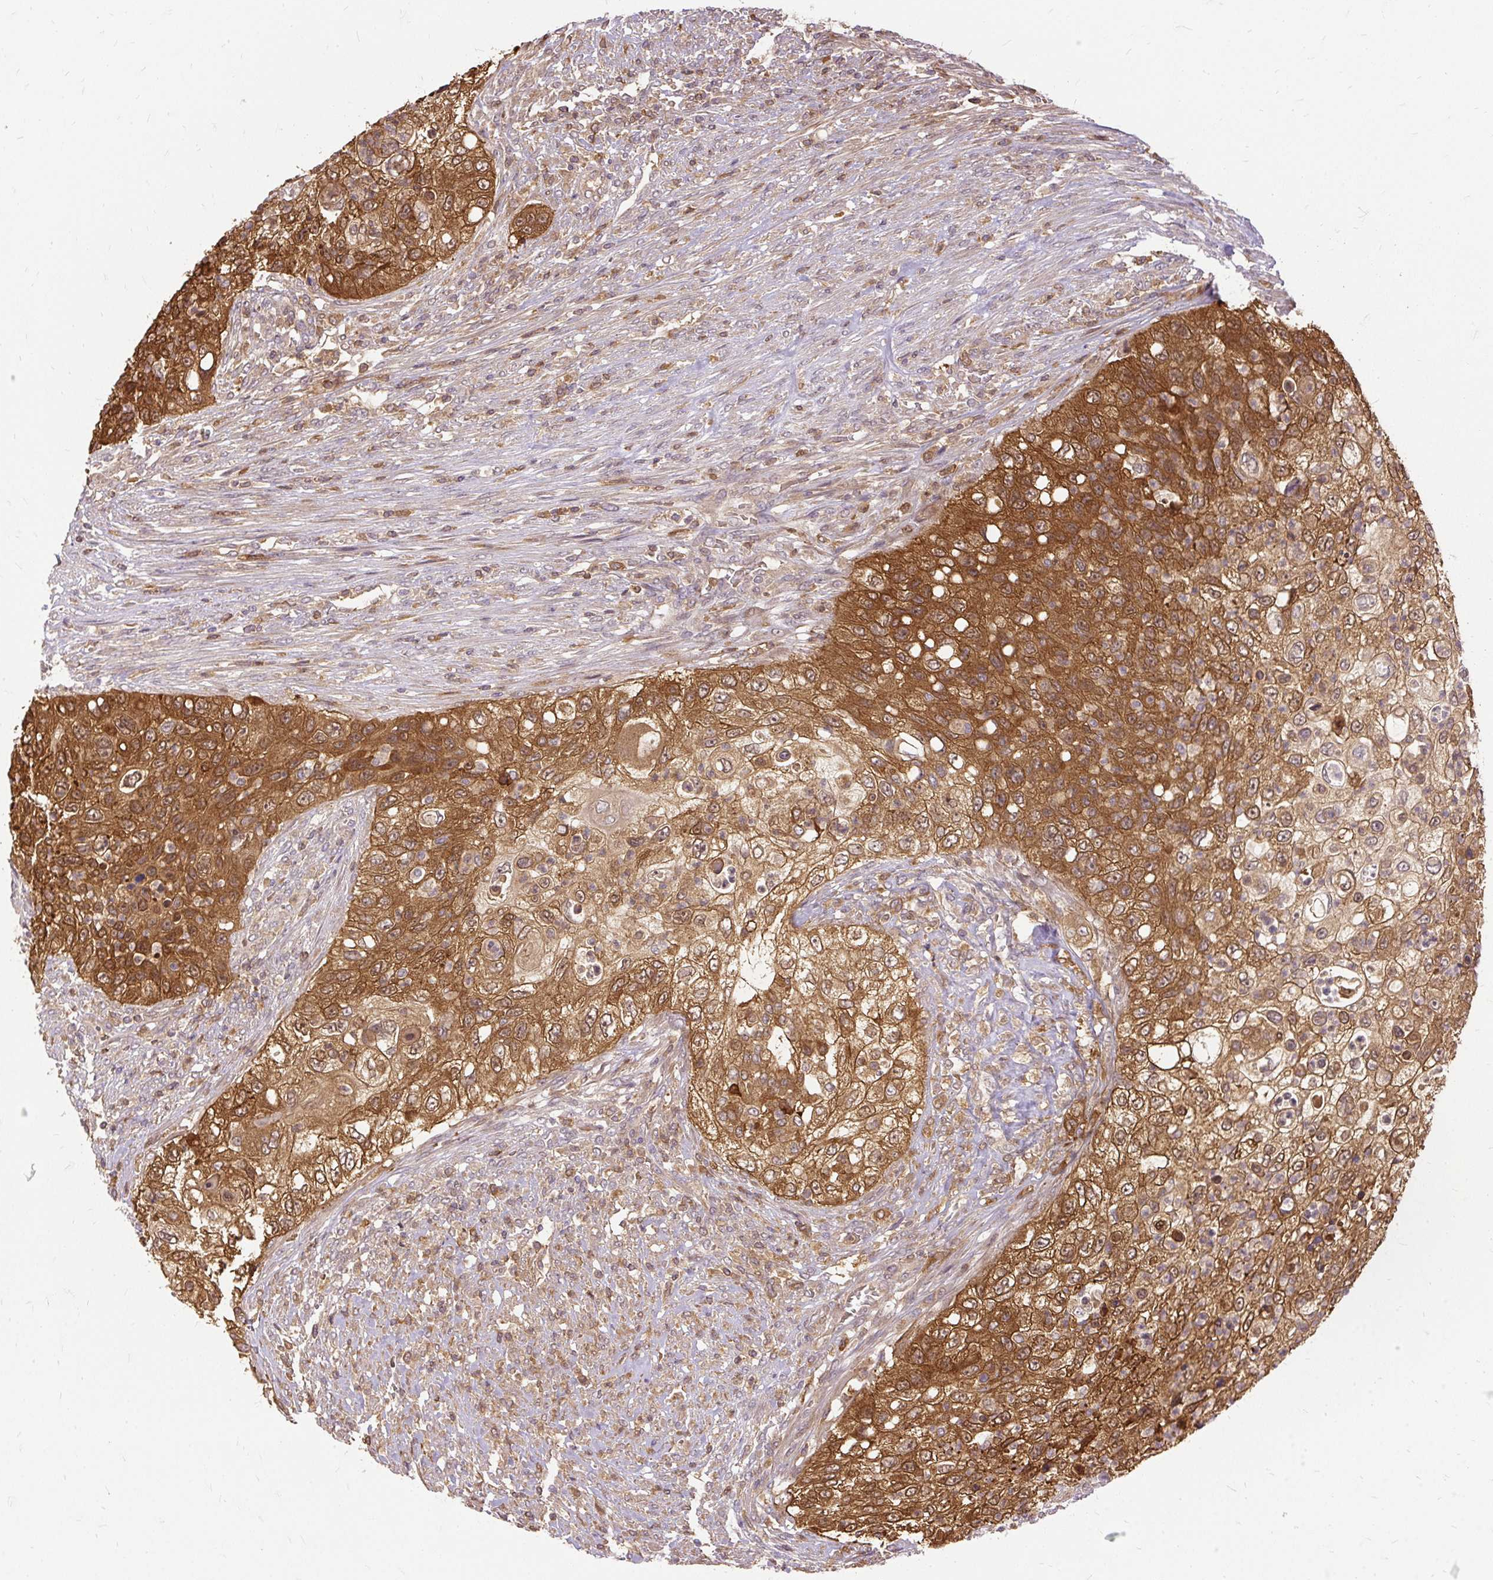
{"staining": {"intensity": "strong", "quantity": ">75%", "location": "cytoplasmic/membranous"}, "tissue": "urothelial cancer", "cell_type": "Tumor cells", "image_type": "cancer", "snomed": [{"axis": "morphology", "description": "Urothelial carcinoma, High grade"}, {"axis": "topography", "description": "Urinary bladder"}], "caption": "Immunohistochemical staining of human urothelial carcinoma (high-grade) displays high levels of strong cytoplasmic/membranous protein staining in approximately >75% of tumor cells.", "gene": "AP5S1", "patient": {"sex": "female", "age": 60}}